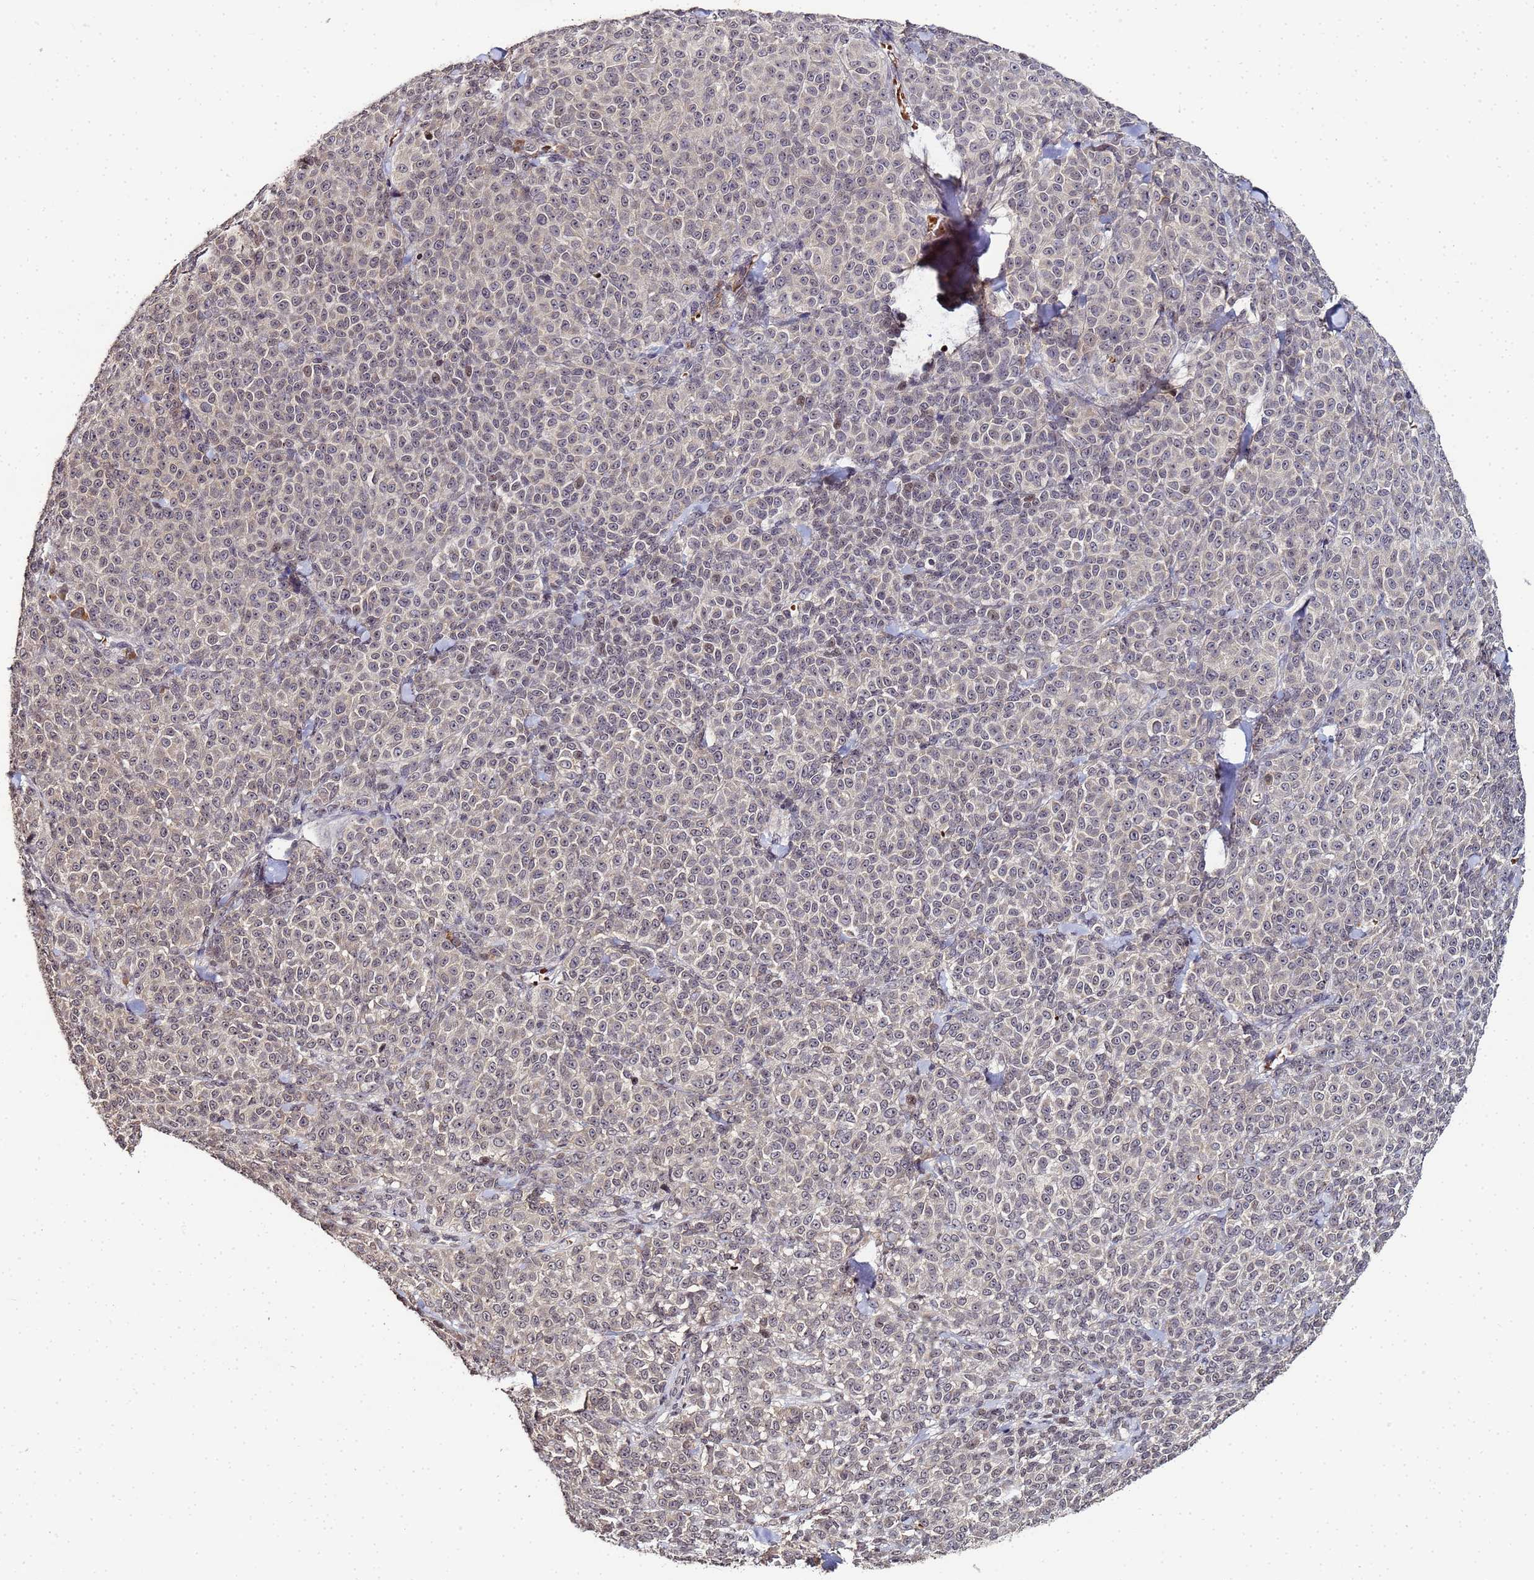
{"staining": {"intensity": "weak", "quantity": "<25%", "location": "cytoplasmic/membranous"}, "tissue": "melanoma", "cell_type": "Tumor cells", "image_type": "cancer", "snomed": [{"axis": "morphology", "description": "Normal tissue, NOS"}, {"axis": "morphology", "description": "Malignant melanoma, NOS"}, {"axis": "topography", "description": "Skin"}], "caption": "Immunohistochemistry (IHC) of human melanoma shows no positivity in tumor cells.", "gene": "FZD4", "patient": {"sex": "female", "age": 34}}